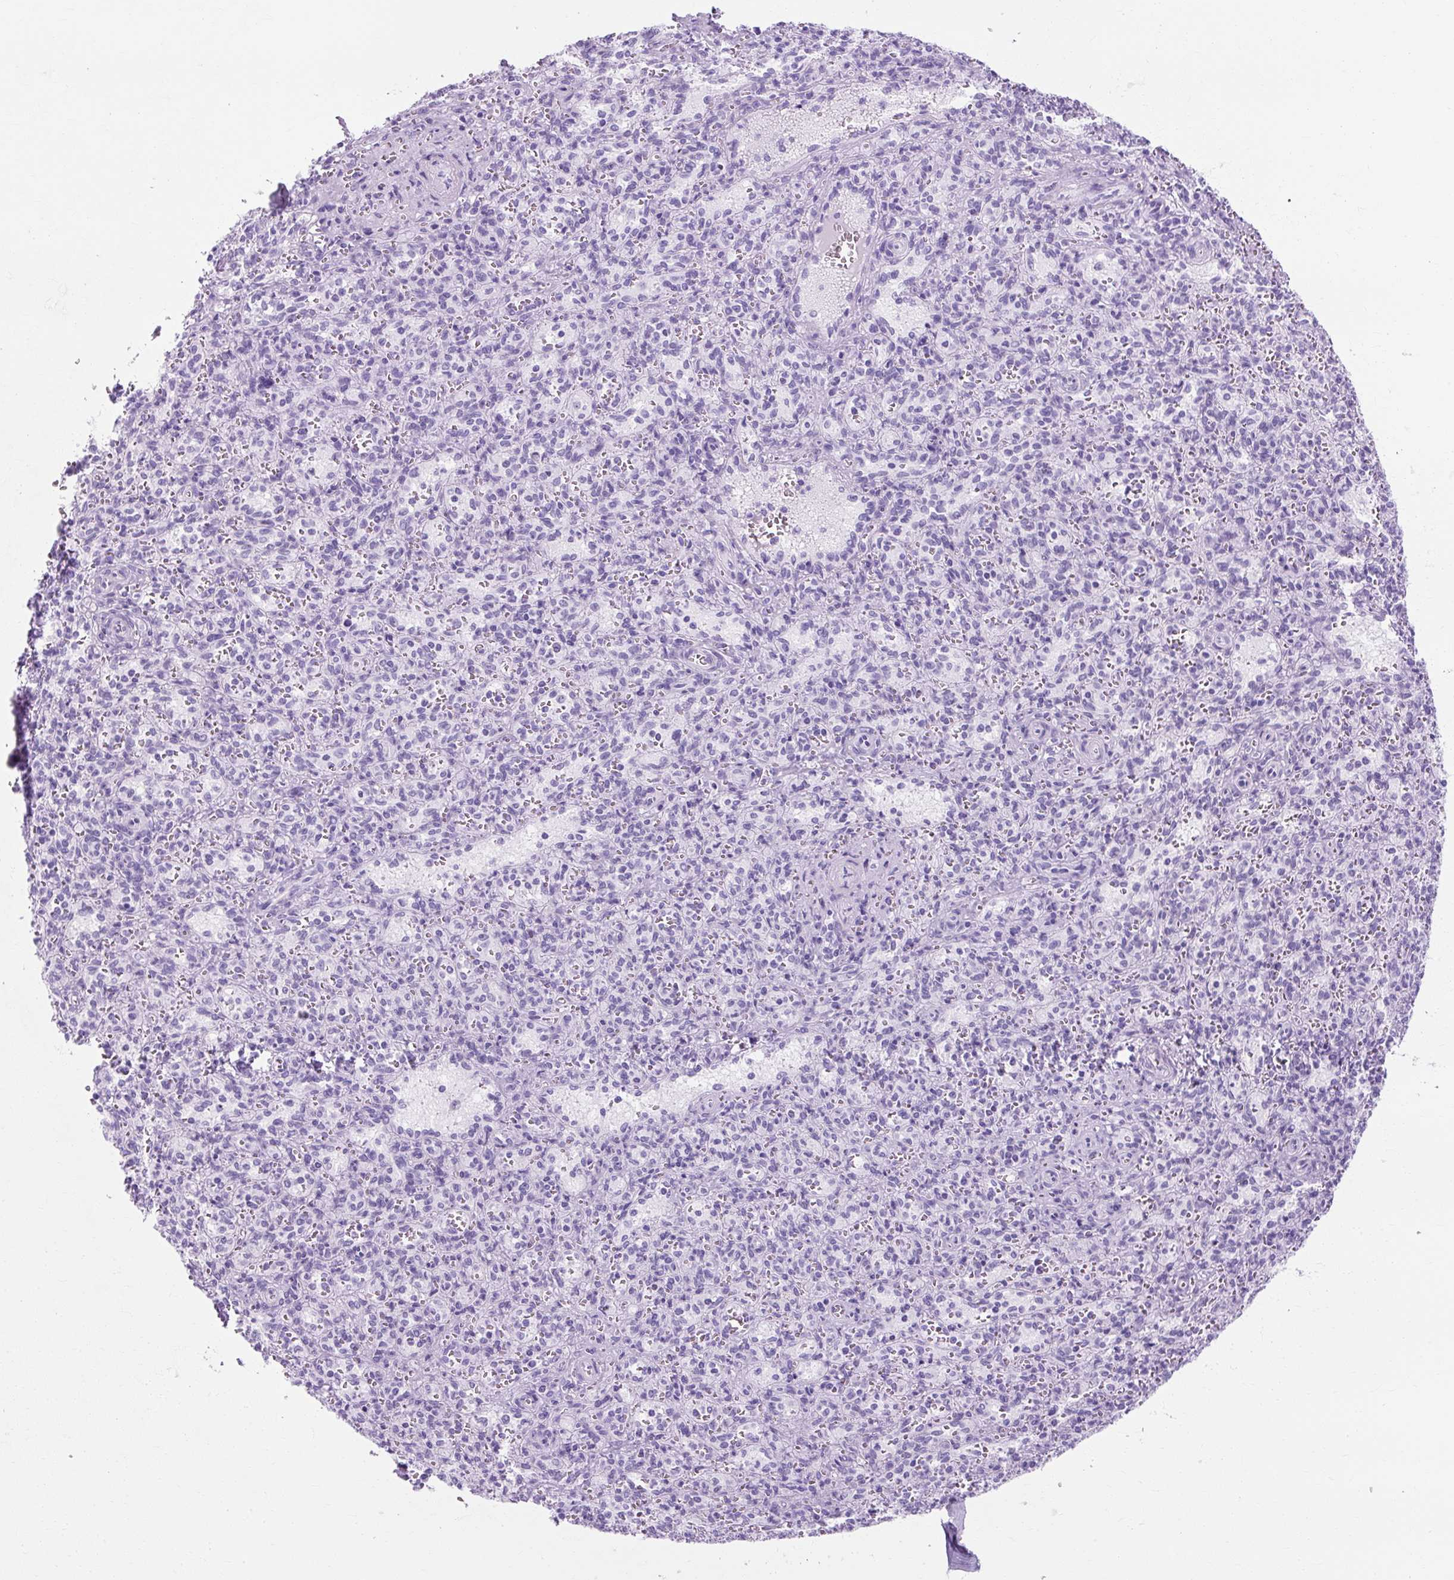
{"staining": {"intensity": "negative", "quantity": "none", "location": "none"}, "tissue": "spleen", "cell_type": "Cells in red pulp", "image_type": "normal", "snomed": [{"axis": "morphology", "description": "Normal tissue, NOS"}, {"axis": "topography", "description": "Spleen"}], "caption": "High power microscopy photomicrograph of an IHC histopathology image of benign spleen, revealing no significant positivity in cells in red pulp.", "gene": "TMEM89", "patient": {"sex": "female", "age": 26}}